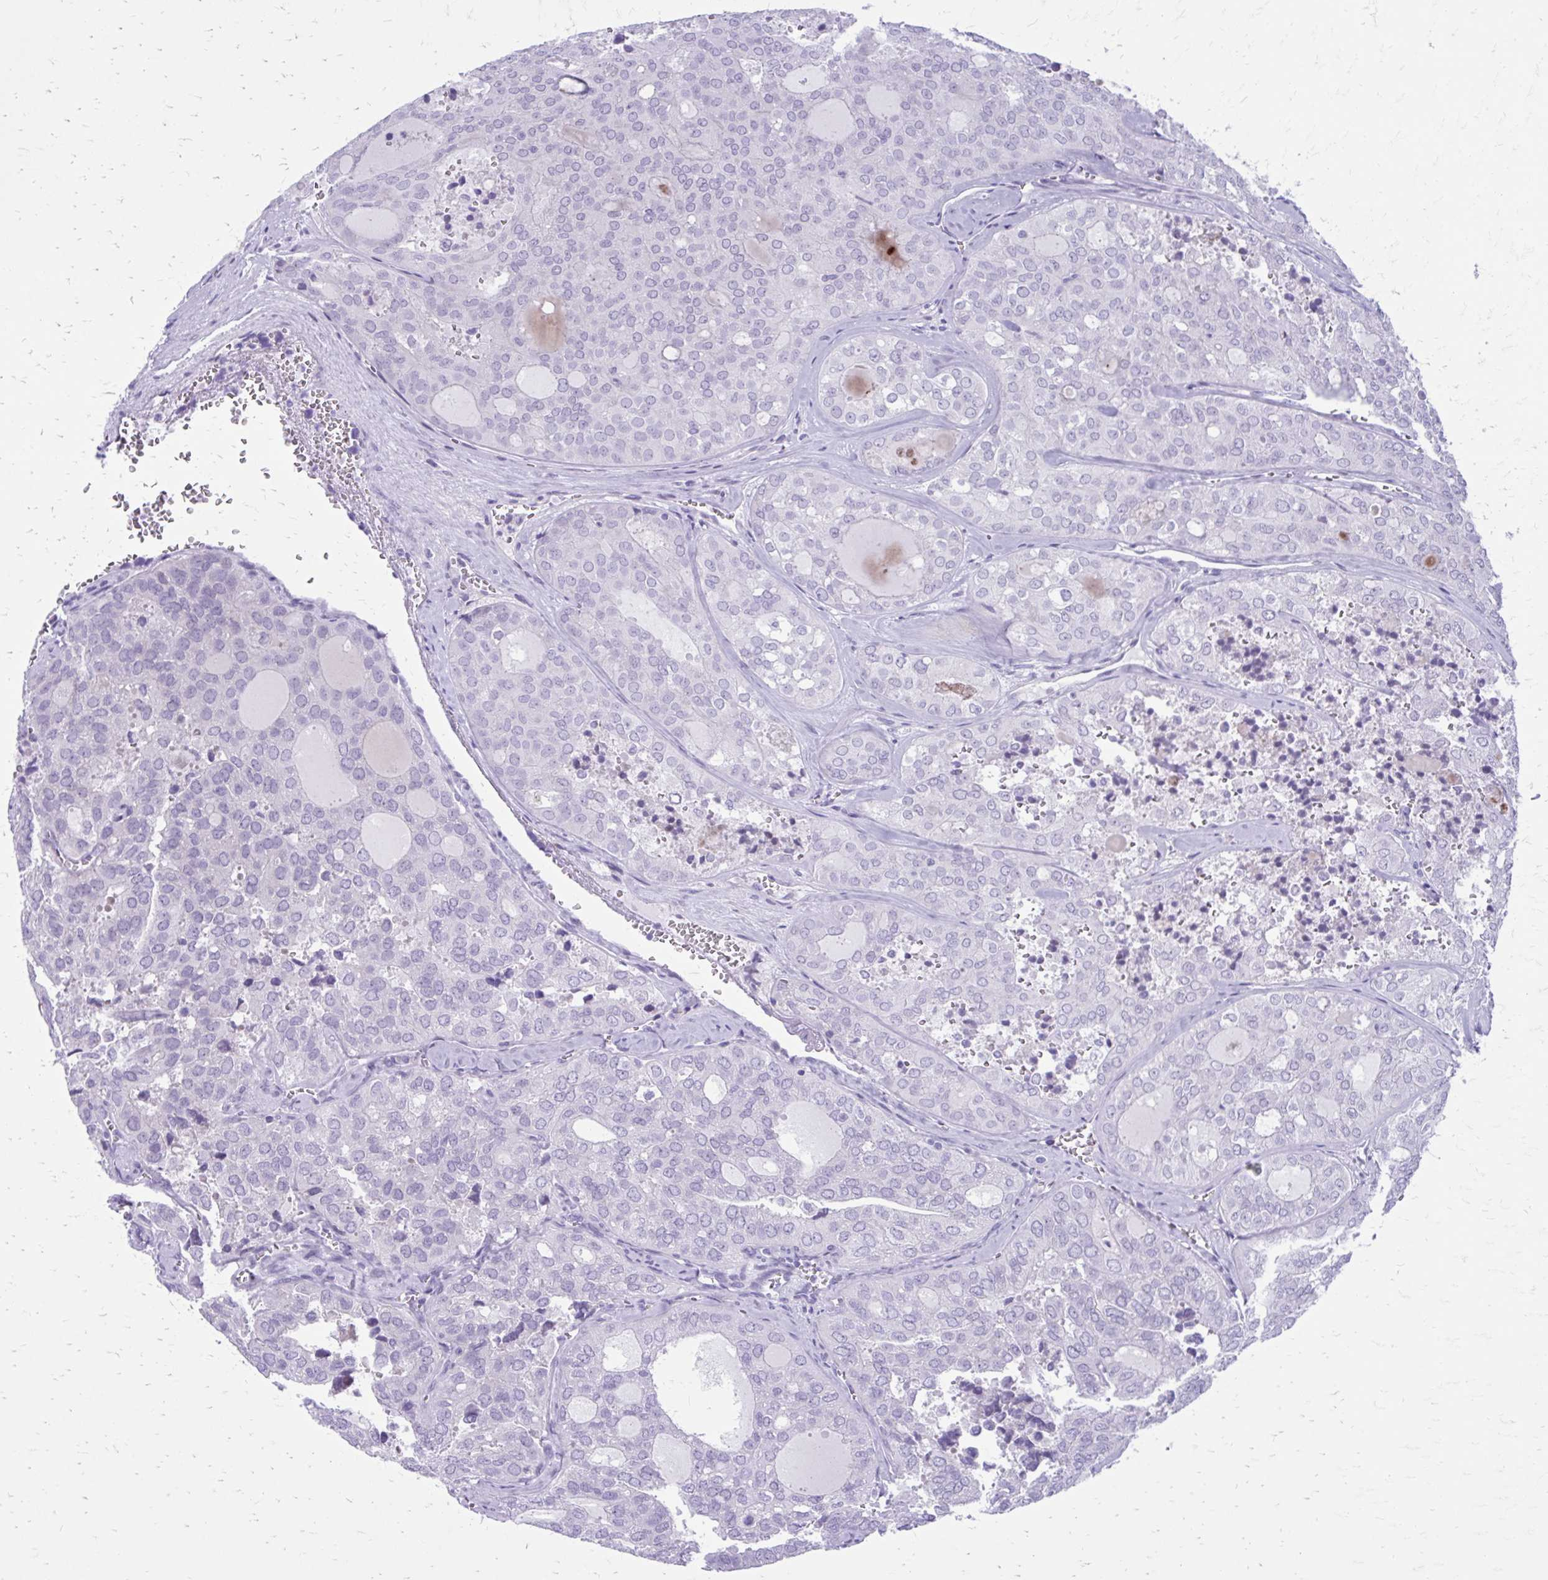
{"staining": {"intensity": "negative", "quantity": "none", "location": "none"}, "tissue": "thyroid cancer", "cell_type": "Tumor cells", "image_type": "cancer", "snomed": [{"axis": "morphology", "description": "Follicular adenoma carcinoma, NOS"}, {"axis": "topography", "description": "Thyroid gland"}], "caption": "Protein analysis of thyroid cancer (follicular adenoma carcinoma) displays no significant staining in tumor cells.", "gene": "LCN15", "patient": {"sex": "male", "age": 75}}